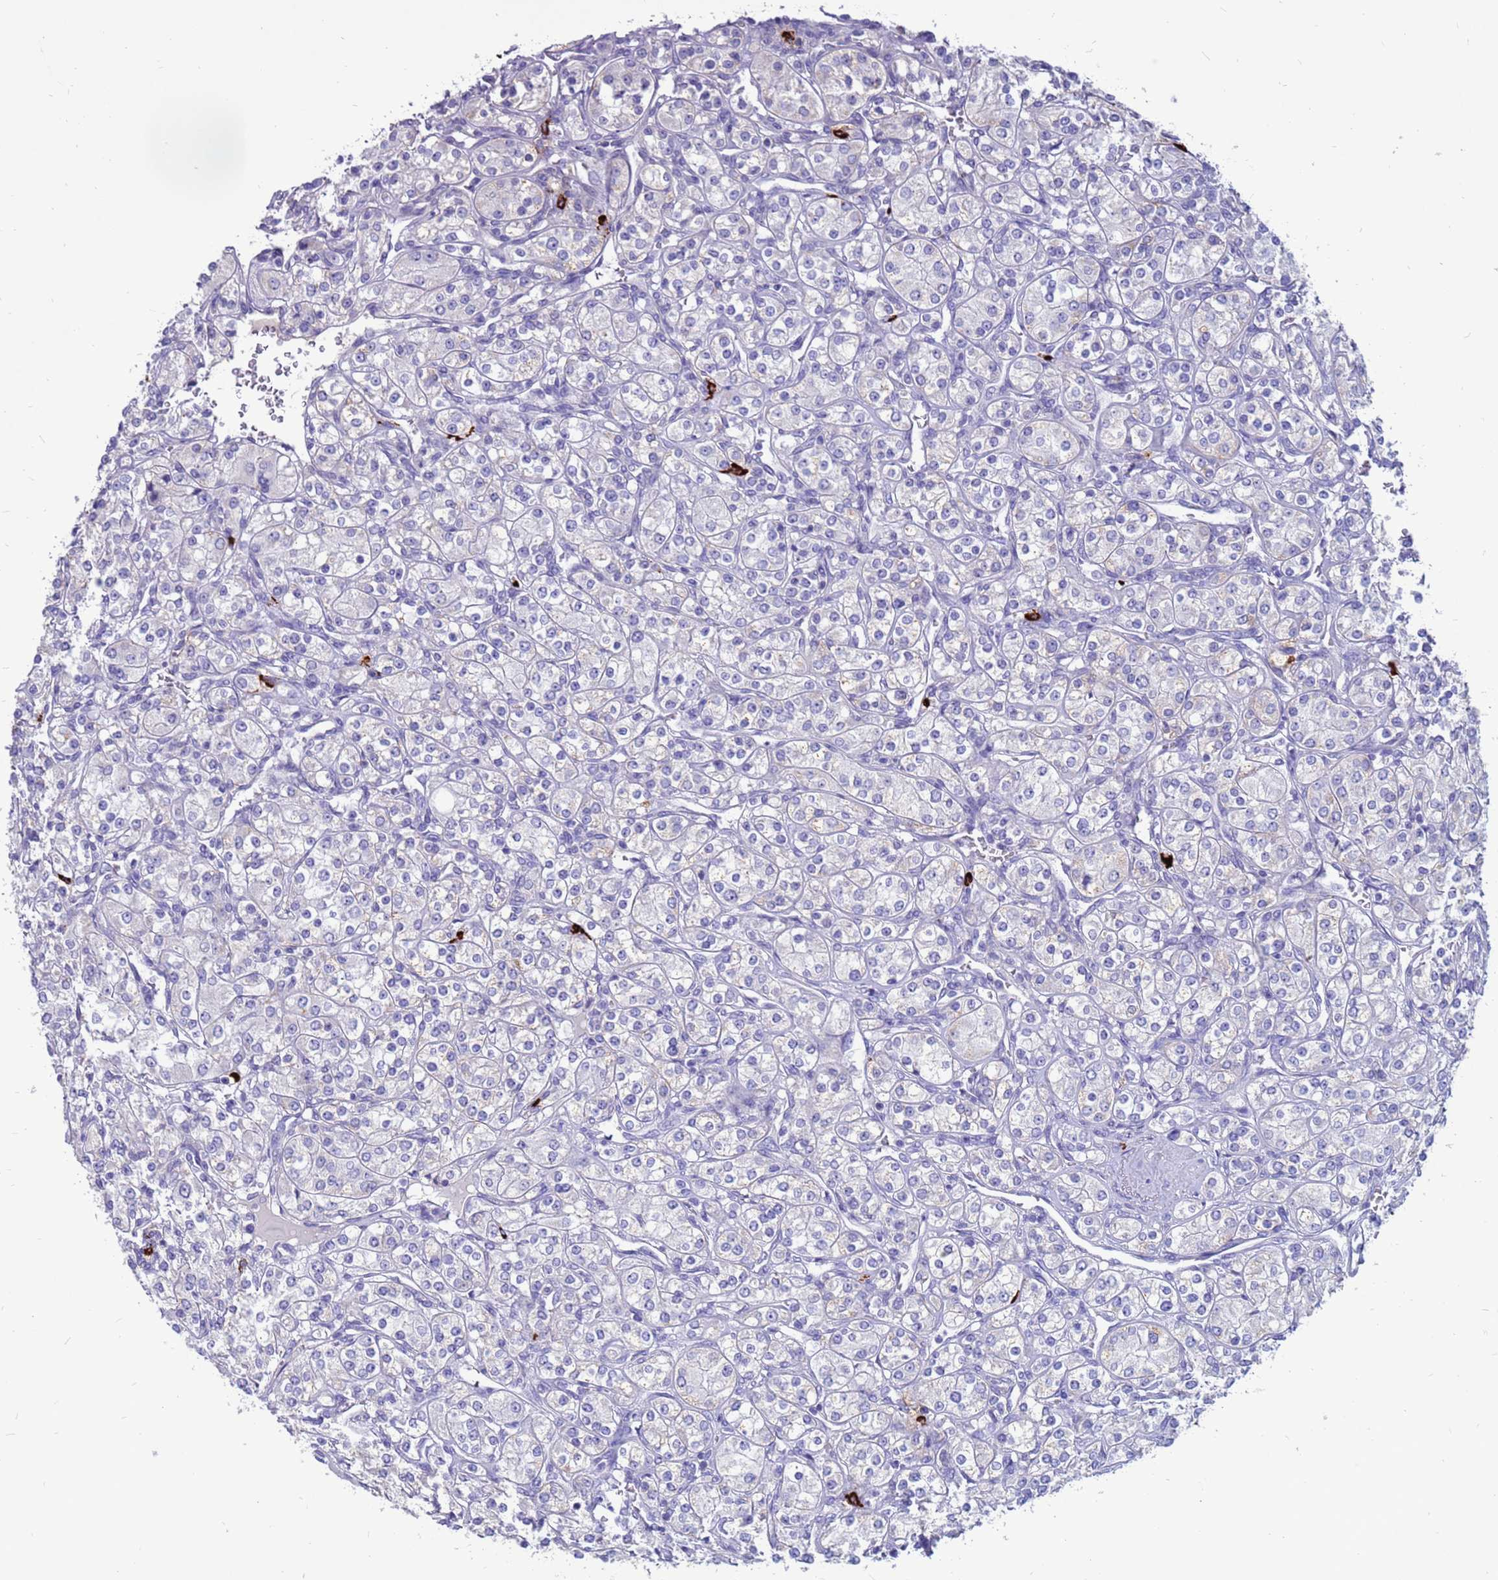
{"staining": {"intensity": "negative", "quantity": "none", "location": "none"}, "tissue": "renal cancer", "cell_type": "Tumor cells", "image_type": "cancer", "snomed": [{"axis": "morphology", "description": "Adenocarcinoma, NOS"}, {"axis": "topography", "description": "Kidney"}], "caption": "Adenocarcinoma (renal) was stained to show a protein in brown. There is no significant expression in tumor cells. The staining was performed using DAB to visualize the protein expression in brown, while the nuclei were stained in blue with hematoxylin (Magnification: 20x).", "gene": "PDE10A", "patient": {"sex": "male", "age": 77}}